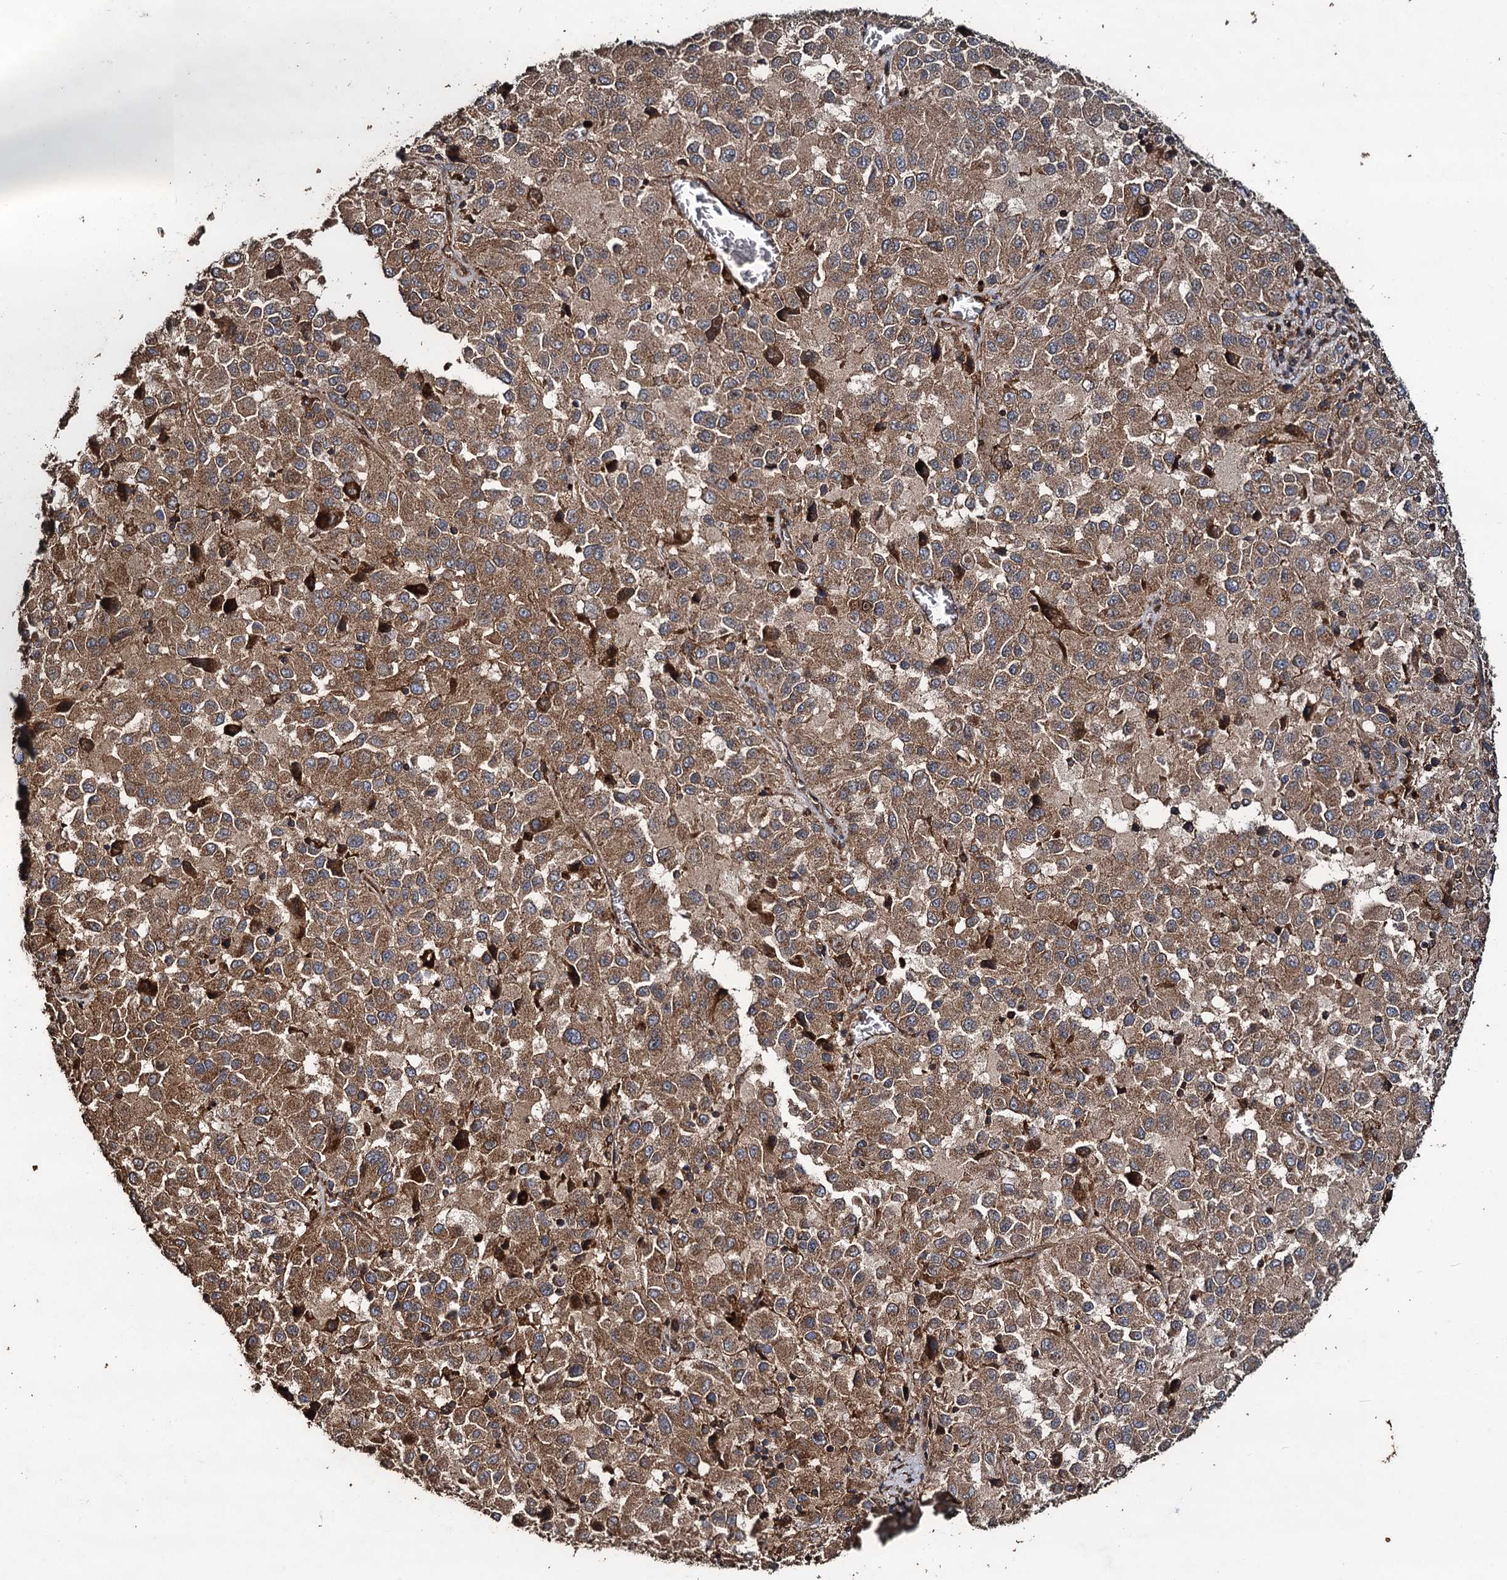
{"staining": {"intensity": "moderate", "quantity": ">75%", "location": "cytoplasmic/membranous"}, "tissue": "melanoma", "cell_type": "Tumor cells", "image_type": "cancer", "snomed": [{"axis": "morphology", "description": "Malignant melanoma, Metastatic site"}, {"axis": "topography", "description": "Lung"}], "caption": "Moderate cytoplasmic/membranous staining for a protein is present in approximately >75% of tumor cells of malignant melanoma (metastatic site) using immunohistochemistry.", "gene": "NOTCH2NLA", "patient": {"sex": "male", "age": 64}}